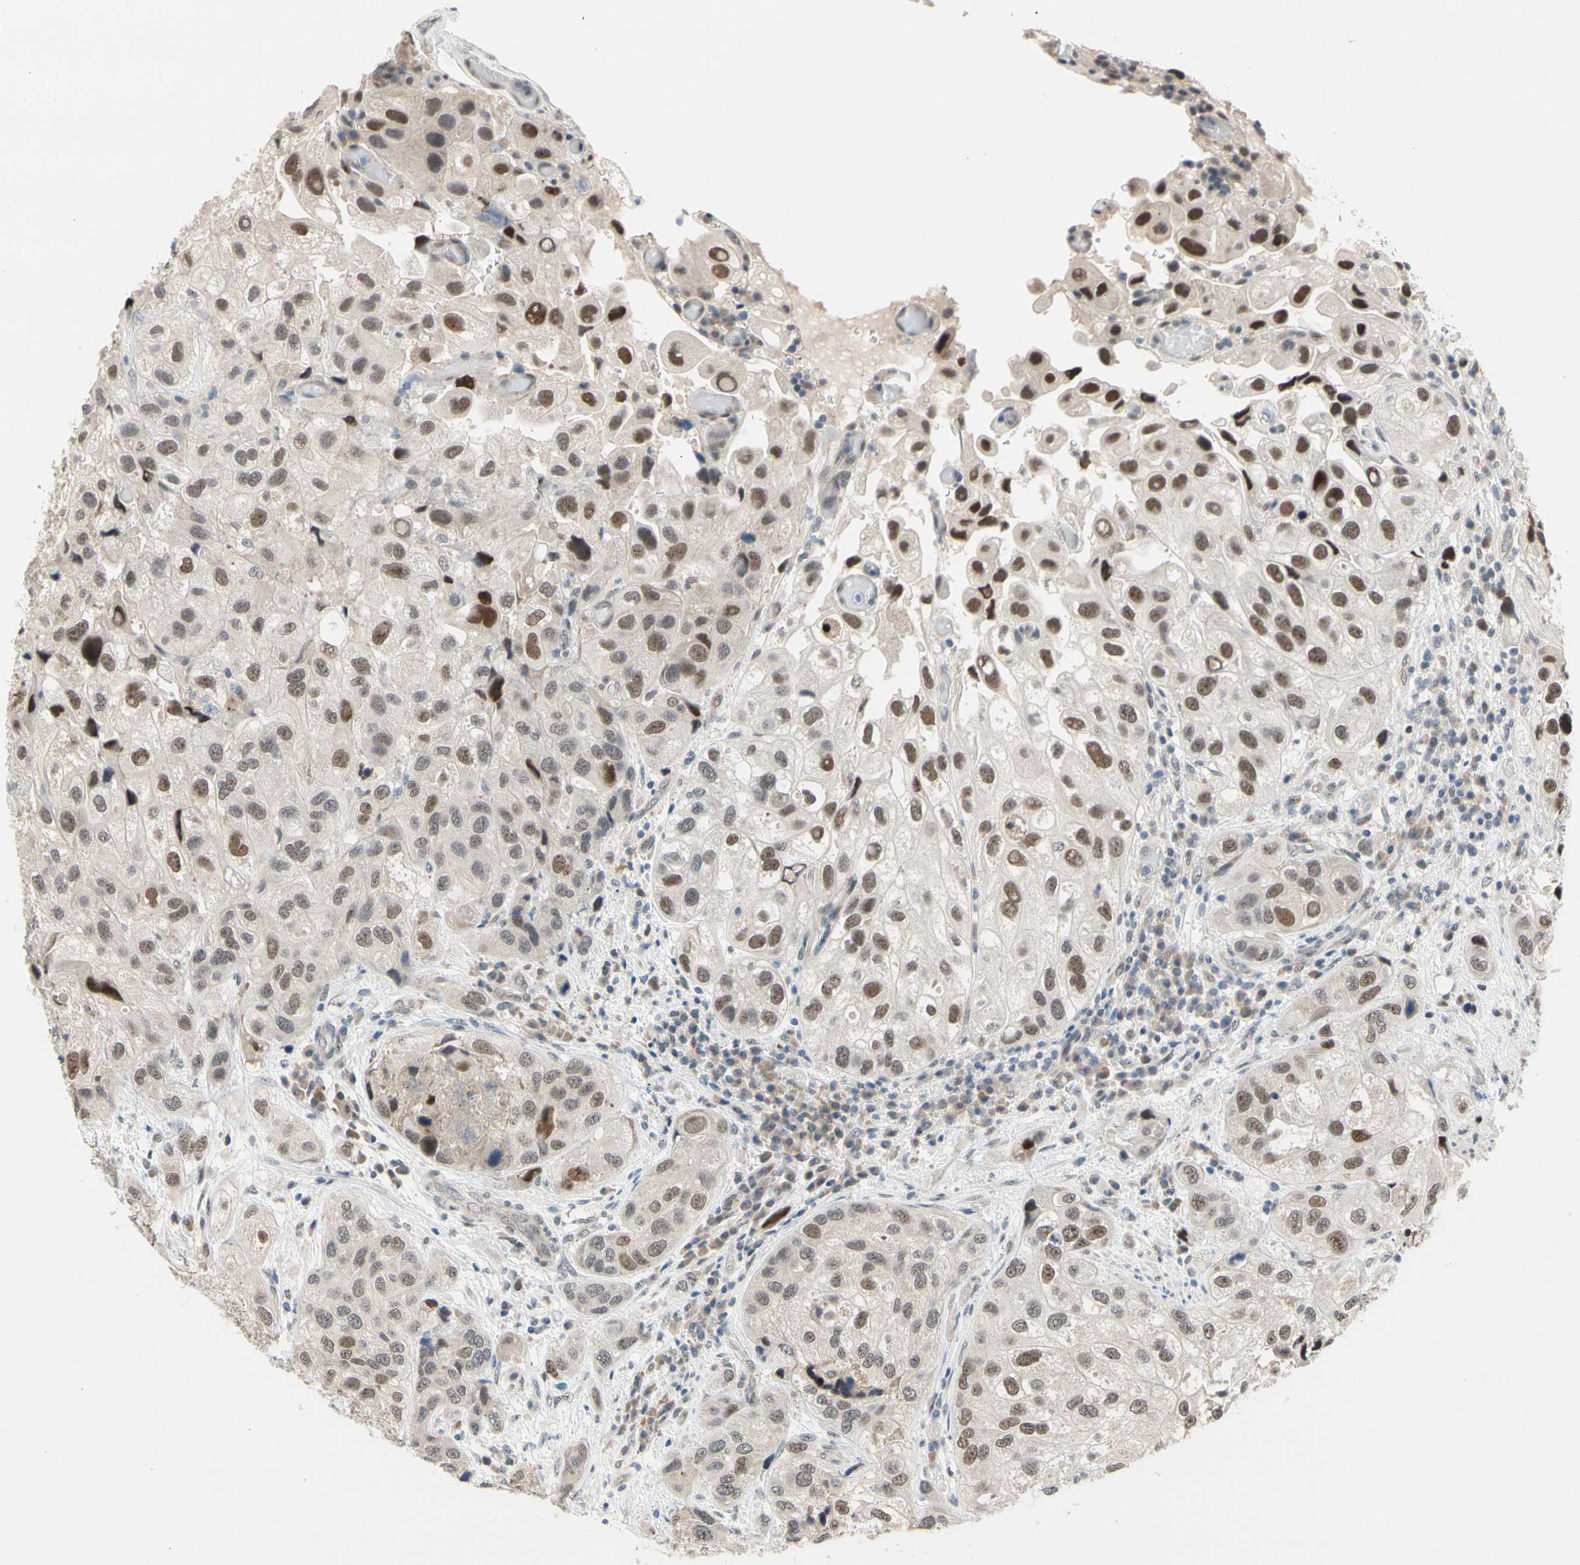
{"staining": {"intensity": "moderate", "quantity": ">75%", "location": "cytoplasmic/membranous,nuclear"}, "tissue": "urothelial cancer", "cell_type": "Tumor cells", "image_type": "cancer", "snomed": [{"axis": "morphology", "description": "Urothelial carcinoma, High grade"}, {"axis": "topography", "description": "Urinary bladder"}], "caption": "A histopathology image of urothelial cancer stained for a protein reveals moderate cytoplasmic/membranous and nuclear brown staining in tumor cells.", "gene": "NGEF", "patient": {"sex": "female", "age": 64}}